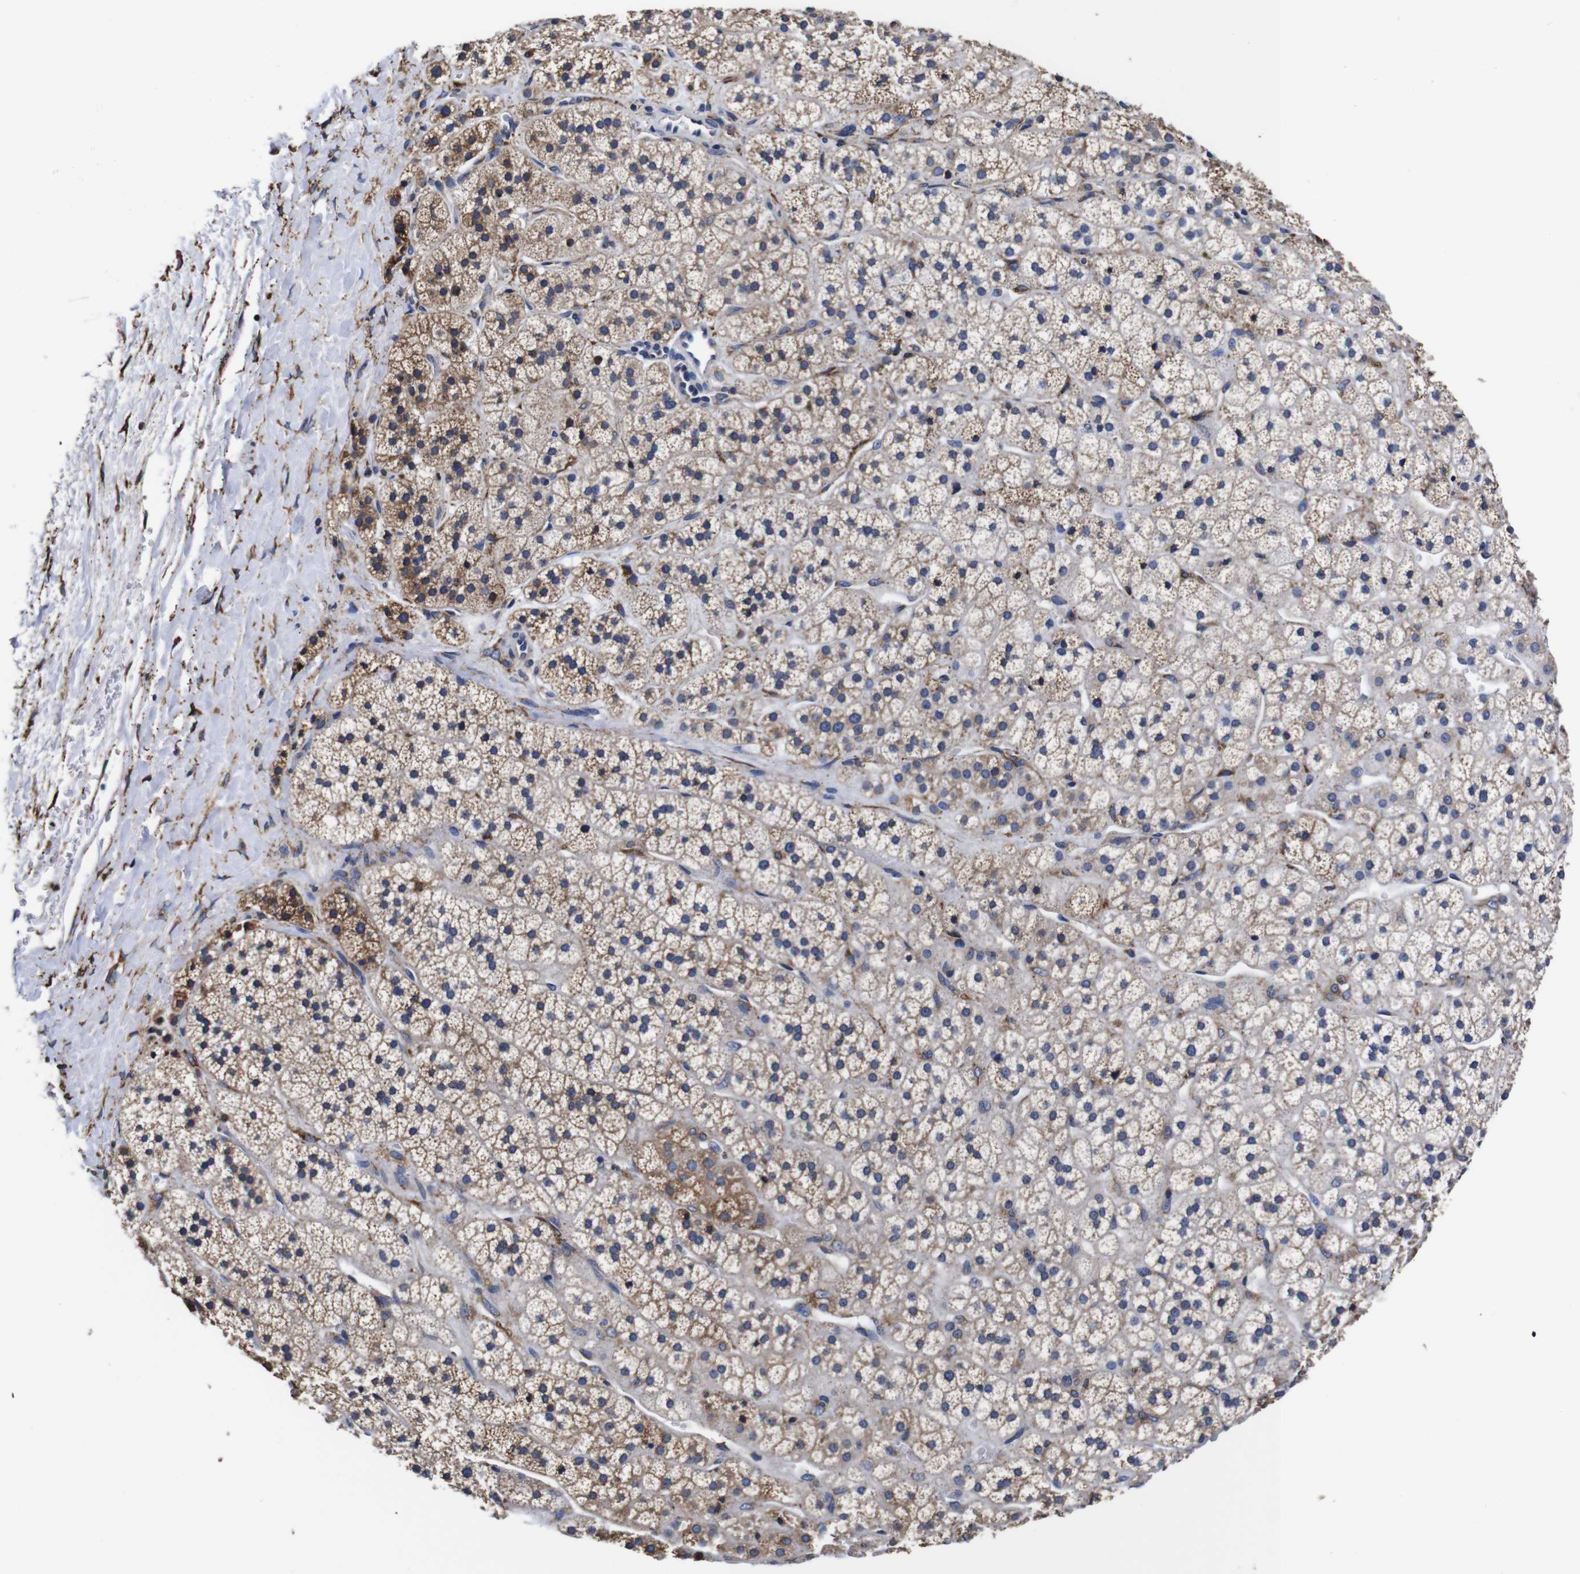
{"staining": {"intensity": "moderate", "quantity": ">75%", "location": "cytoplasmic/membranous"}, "tissue": "adrenal gland", "cell_type": "Glandular cells", "image_type": "normal", "snomed": [{"axis": "morphology", "description": "Normal tissue, NOS"}, {"axis": "topography", "description": "Adrenal gland"}], "caption": "Immunohistochemical staining of unremarkable adrenal gland demonstrates moderate cytoplasmic/membranous protein positivity in about >75% of glandular cells.", "gene": "PPIB", "patient": {"sex": "male", "age": 56}}